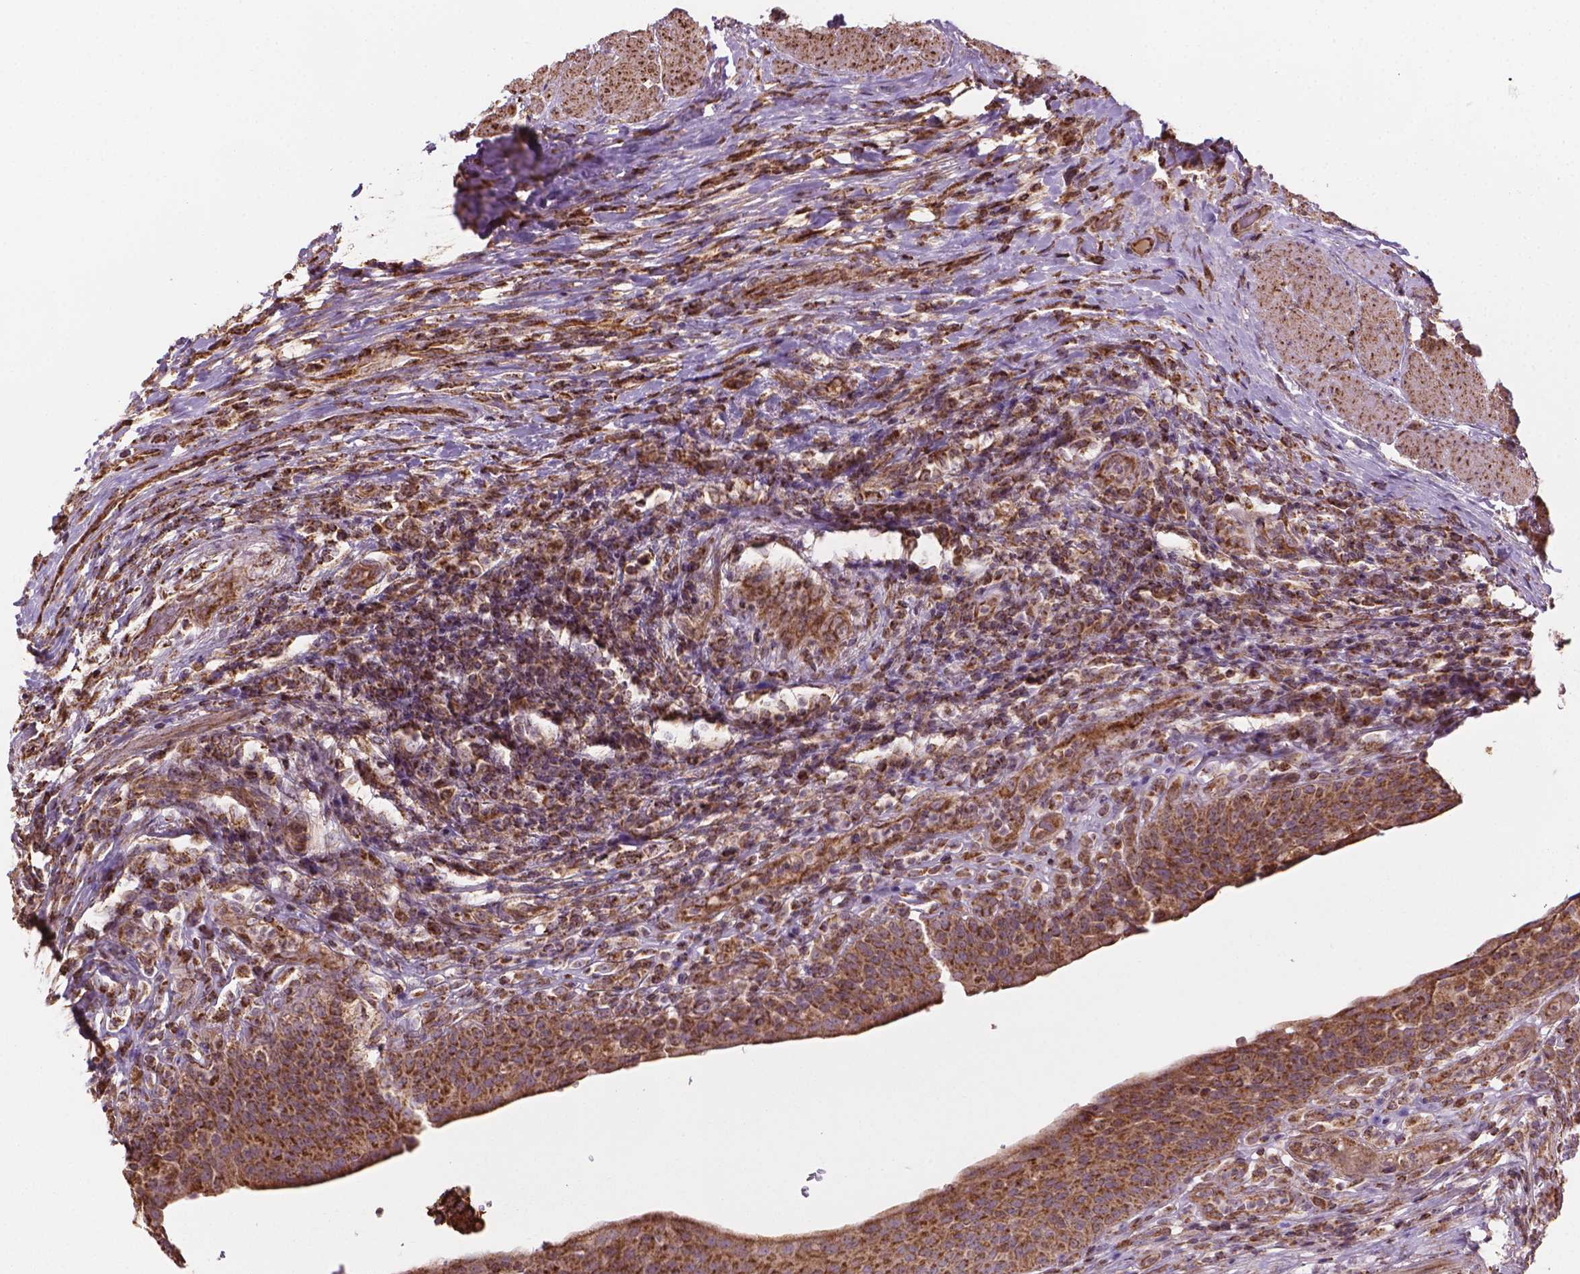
{"staining": {"intensity": "moderate", "quantity": ">75%", "location": "cytoplasmic/membranous"}, "tissue": "urinary bladder", "cell_type": "Urothelial cells", "image_type": "normal", "snomed": [{"axis": "morphology", "description": "Normal tissue, NOS"}, {"axis": "topography", "description": "Urinary bladder"}, {"axis": "topography", "description": "Peripheral nerve tissue"}], "caption": "Moderate cytoplasmic/membranous staining for a protein is seen in about >75% of urothelial cells of benign urinary bladder using IHC.", "gene": "HS3ST3A1", "patient": {"sex": "male", "age": 66}}